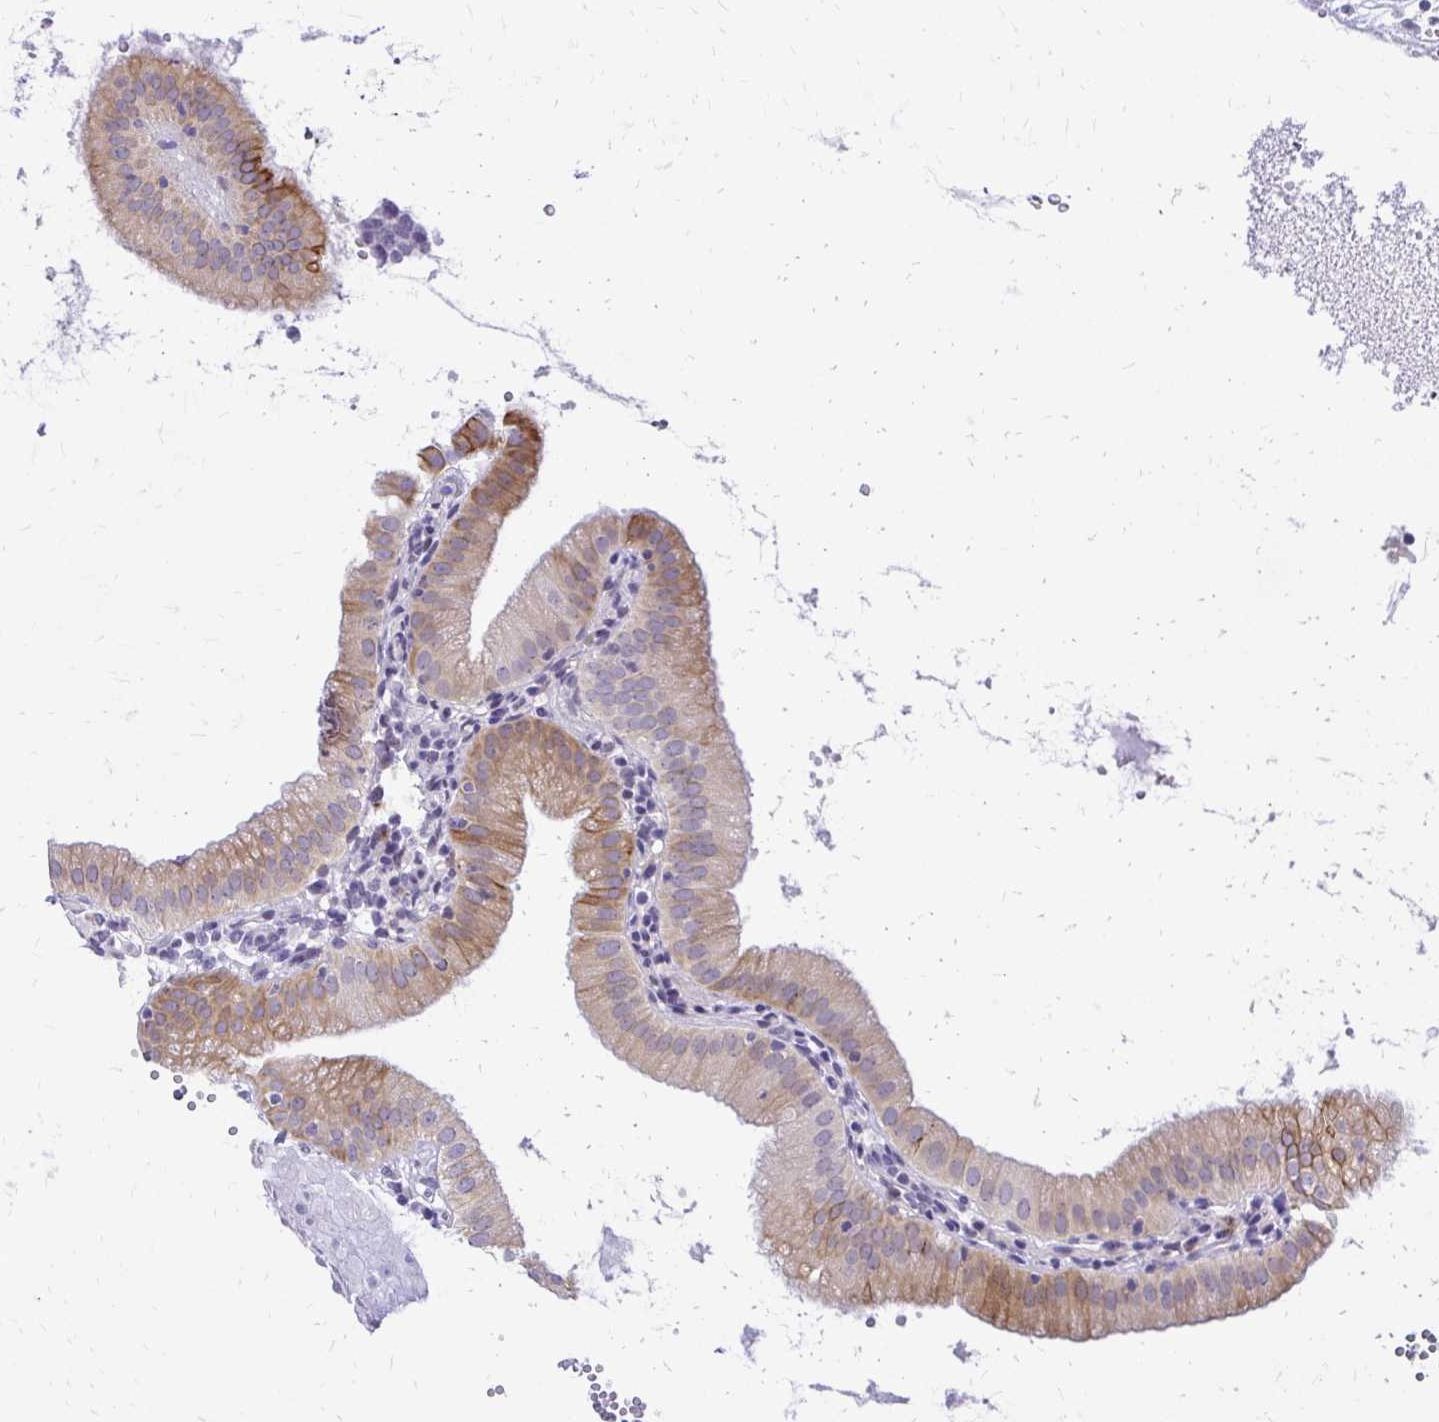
{"staining": {"intensity": "moderate", "quantity": "25%-75%", "location": "cytoplasmic/membranous"}, "tissue": "gallbladder", "cell_type": "Glandular cells", "image_type": "normal", "snomed": [{"axis": "morphology", "description": "Normal tissue, NOS"}, {"axis": "topography", "description": "Gallbladder"}], "caption": "Immunohistochemistry of normal gallbladder reveals medium levels of moderate cytoplasmic/membranous positivity in approximately 25%-75% of glandular cells. (DAB (3,3'-diaminobenzidine) = brown stain, brightfield microscopy at high magnification).", "gene": "EPYC", "patient": {"sex": "female", "age": 65}}